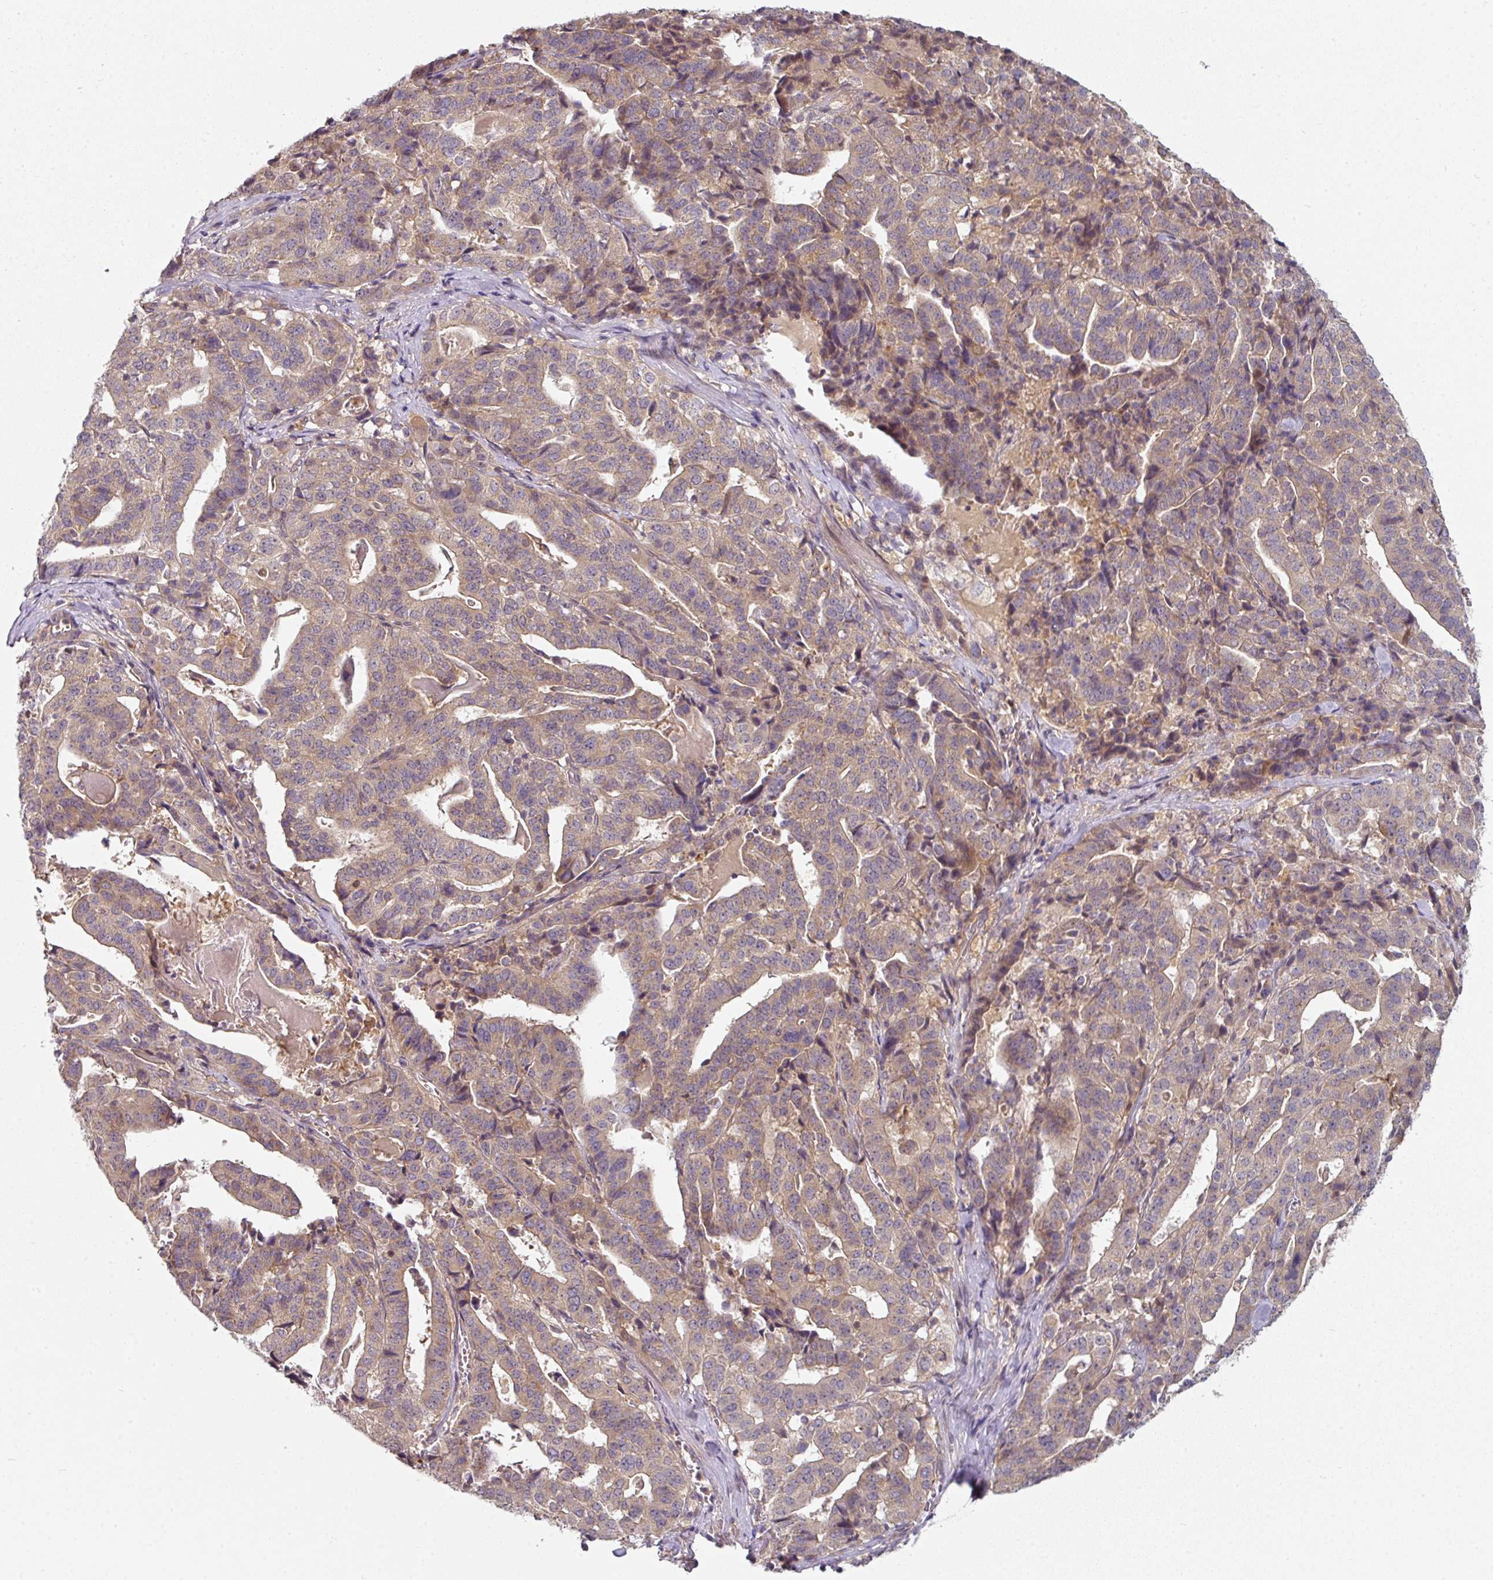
{"staining": {"intensity": "weak", "quantity": ">75%", "location": "cytoplasmic/membranous"}, "tissue": "stomach cancer", "cell_type": "Tumor cells", "image_type": "cancer", "snomed": [{"axis": "morphology", "description": "Adenocarcinoma, NOS"}, {"axis": "topography", "description": "Stomach"}], "caption": "Immunohistochemical staining of human stomach cancer shows weak cytoplasmic/membranous protein staining in about >75% of tumor cells.", "gene": "MAP2K2", "patient": {"sex": "male", "age": 48}}